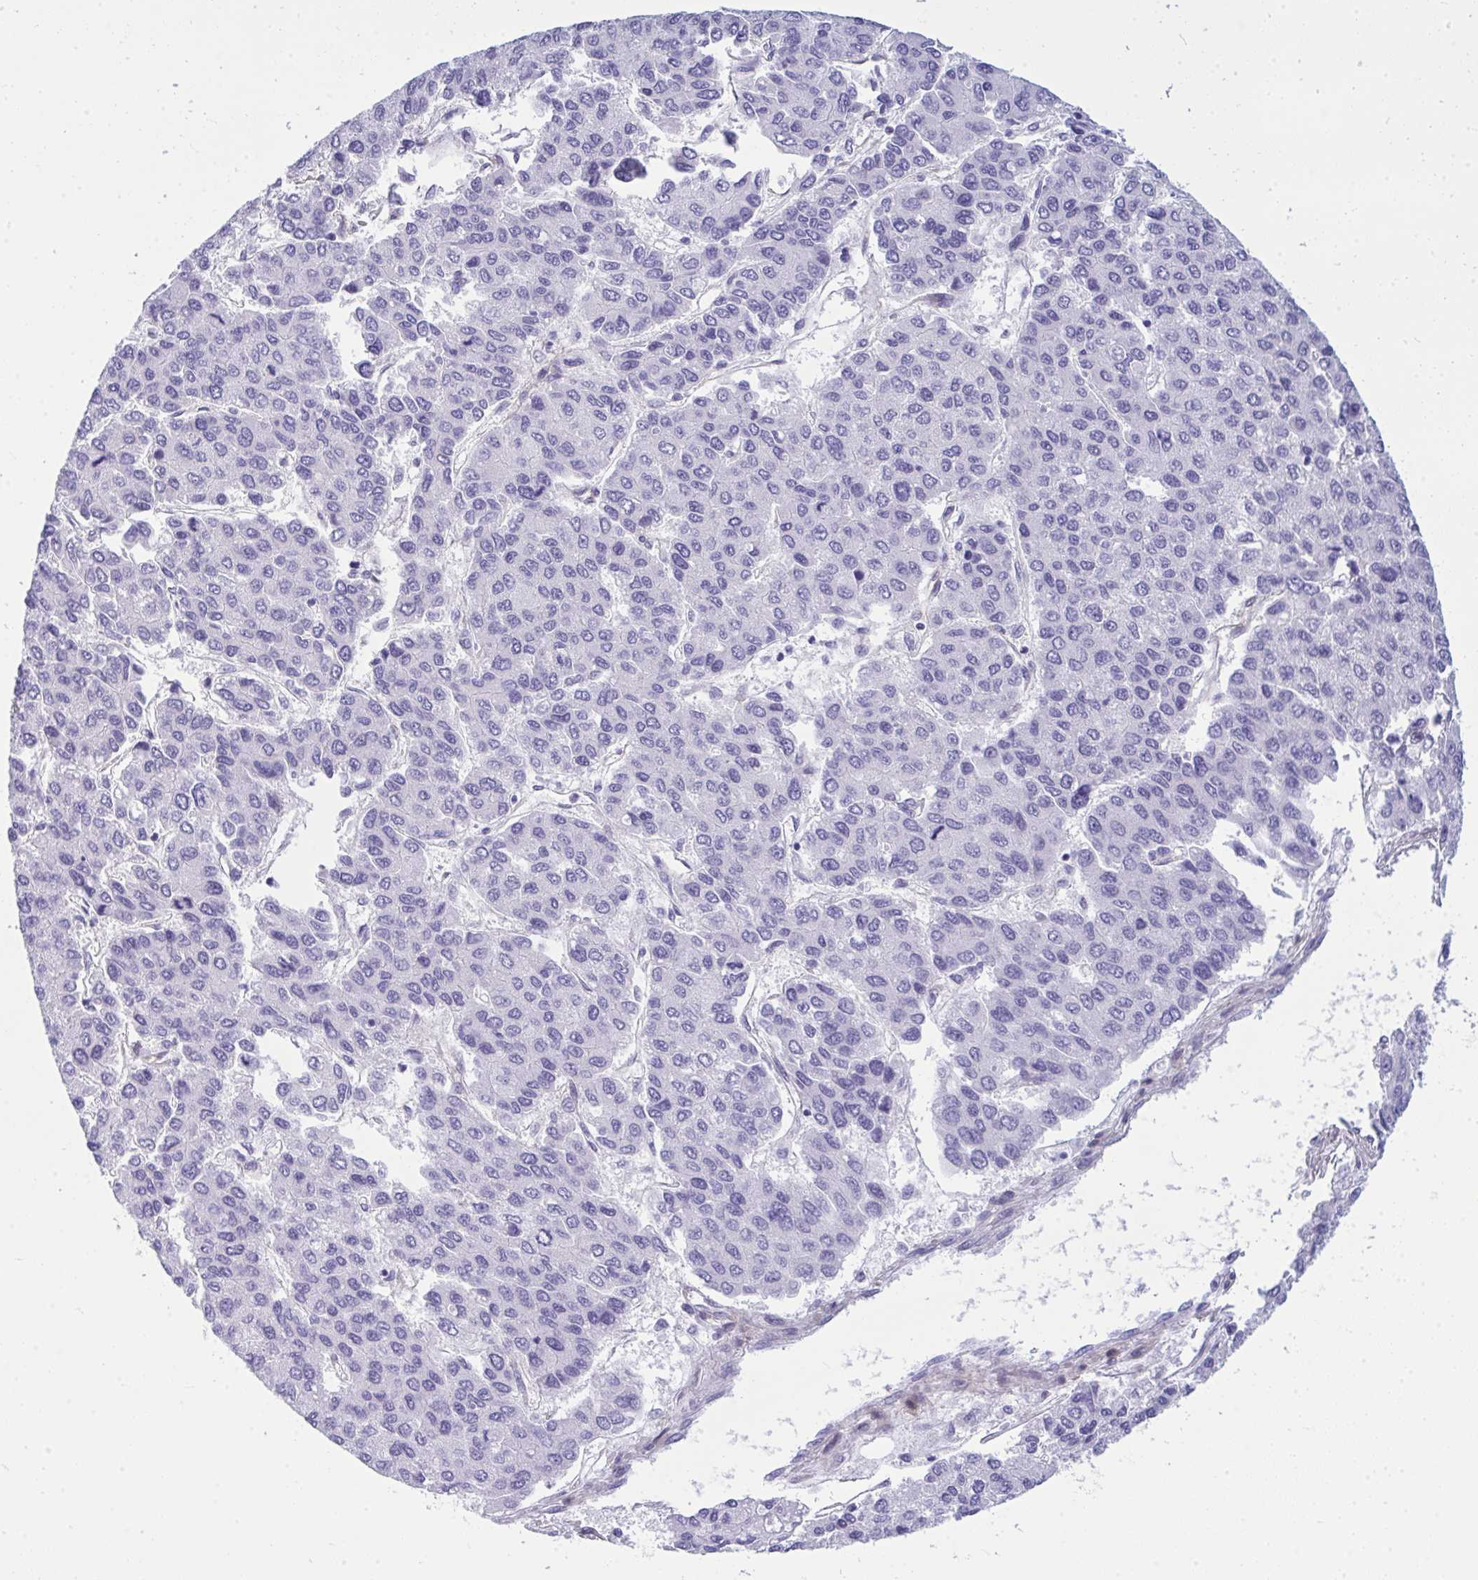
{"staining": {"intensity": "negative", "quantity": "none", "location": "none"}, "tissue": "liver cancer", "cell_type": "Tumor cells", "image_type": "cancer", "snomed": [{"axis": "morphology", "description": "Carcinoma, Hepatocellular, NOS"}, {"axis": "topography", "description": "Liver"}], "caption": "Immunohistochemical staining of liver cancer (hepatocellular carcinoma) displays no significant expression in tumor cells.", "gene": "LIMS2", "patient": {"sex": "female", "age": 66}}